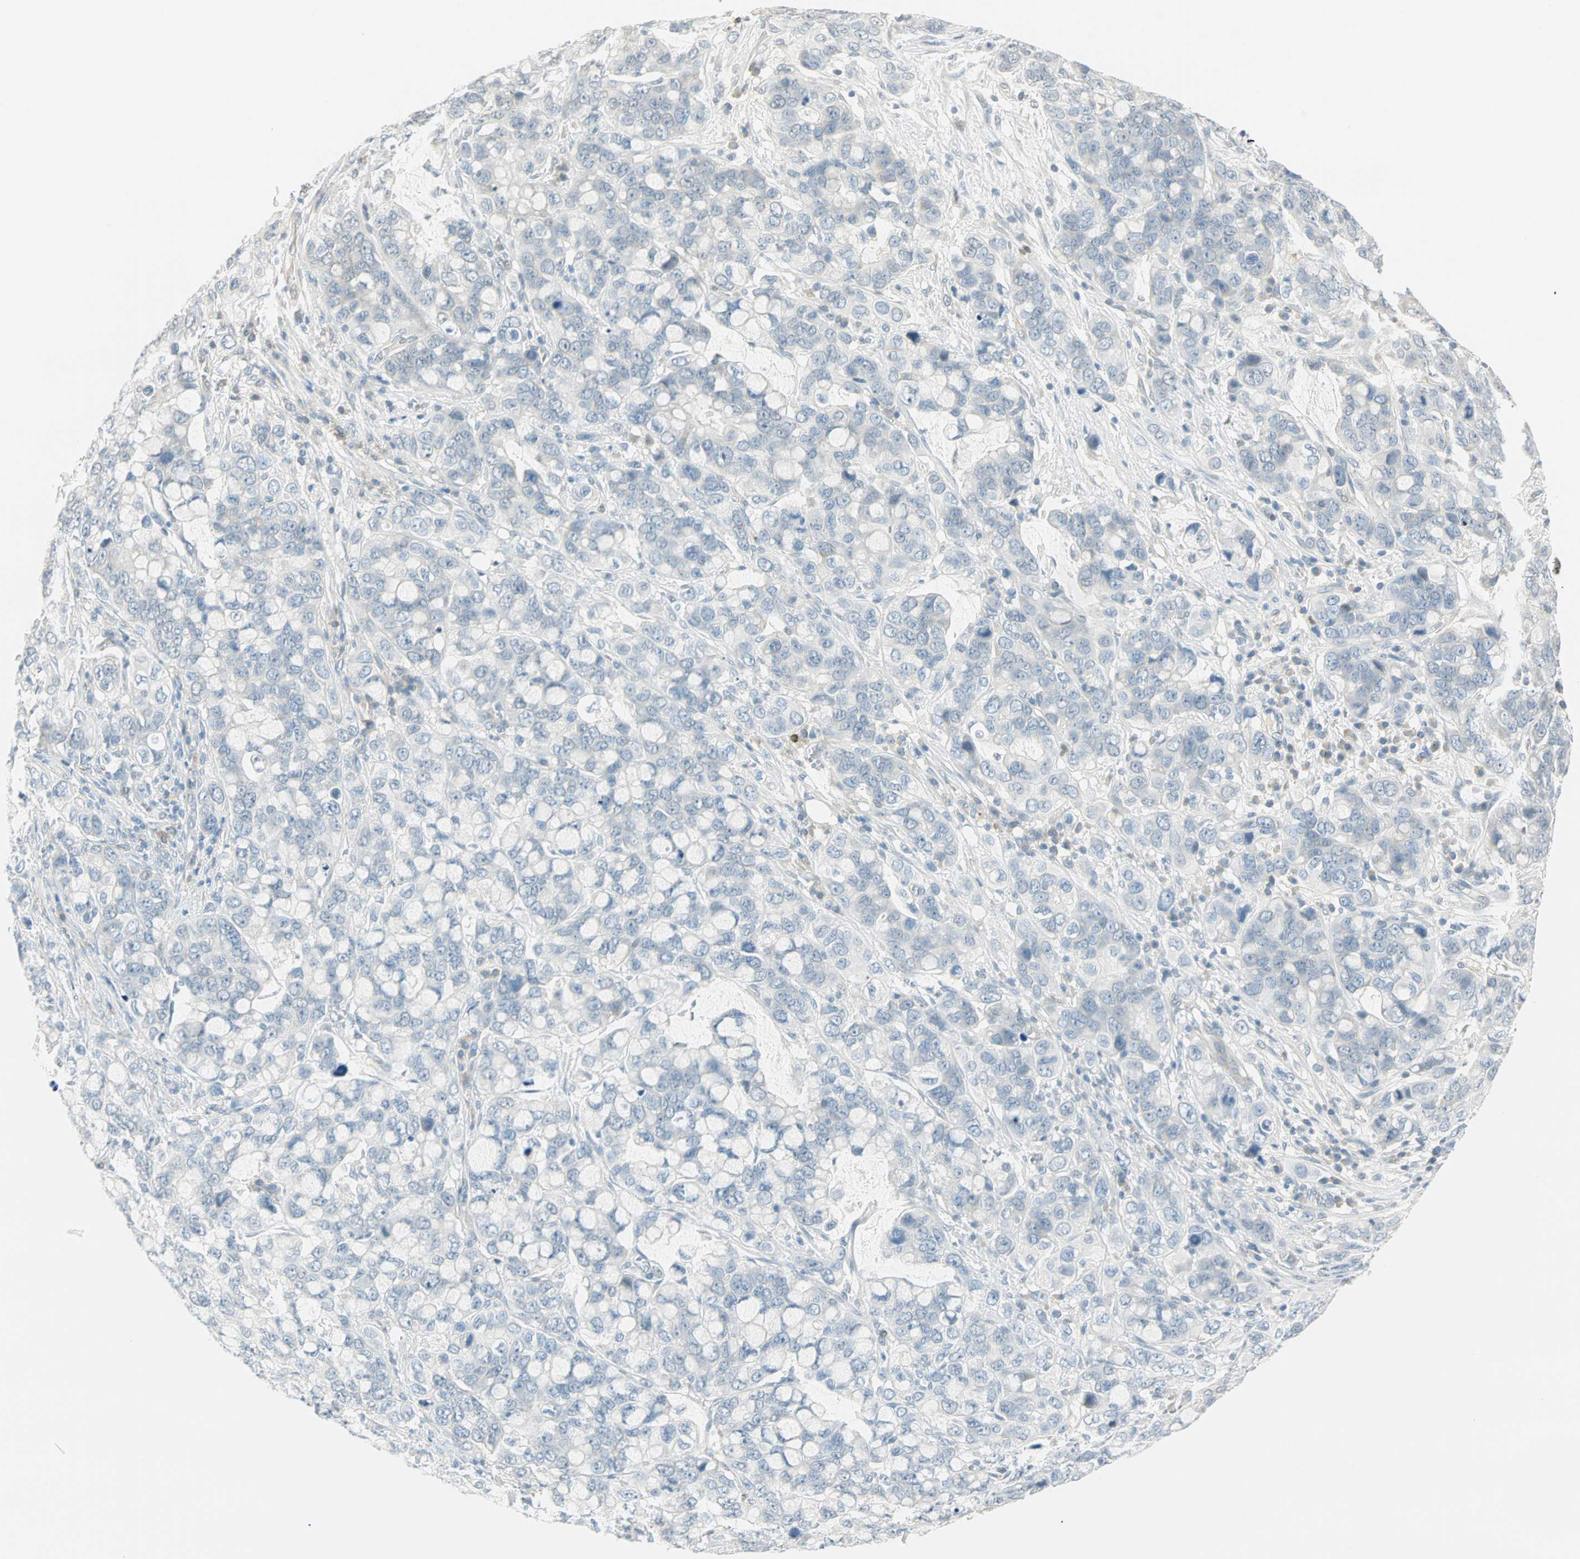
{"staining": {"intensity": "negative", "quantity": "none", "location": "none"}, "tissue": "stomach cancer", "cell_type": "Tumor cells", "image_type": "cancer", "snomed": [{"axis": "morphology", "description": "Adenocarcinoma, NOS"}, {"axis": "topography", "description": "Stomach, lower"}], "caption": "There is no significant expression in tumor cells of adenocarcinoma (stomach). Nuclei are stained in blue.", "gene": "MLLT10", "patient": {"sex": "male", "age": 84}}